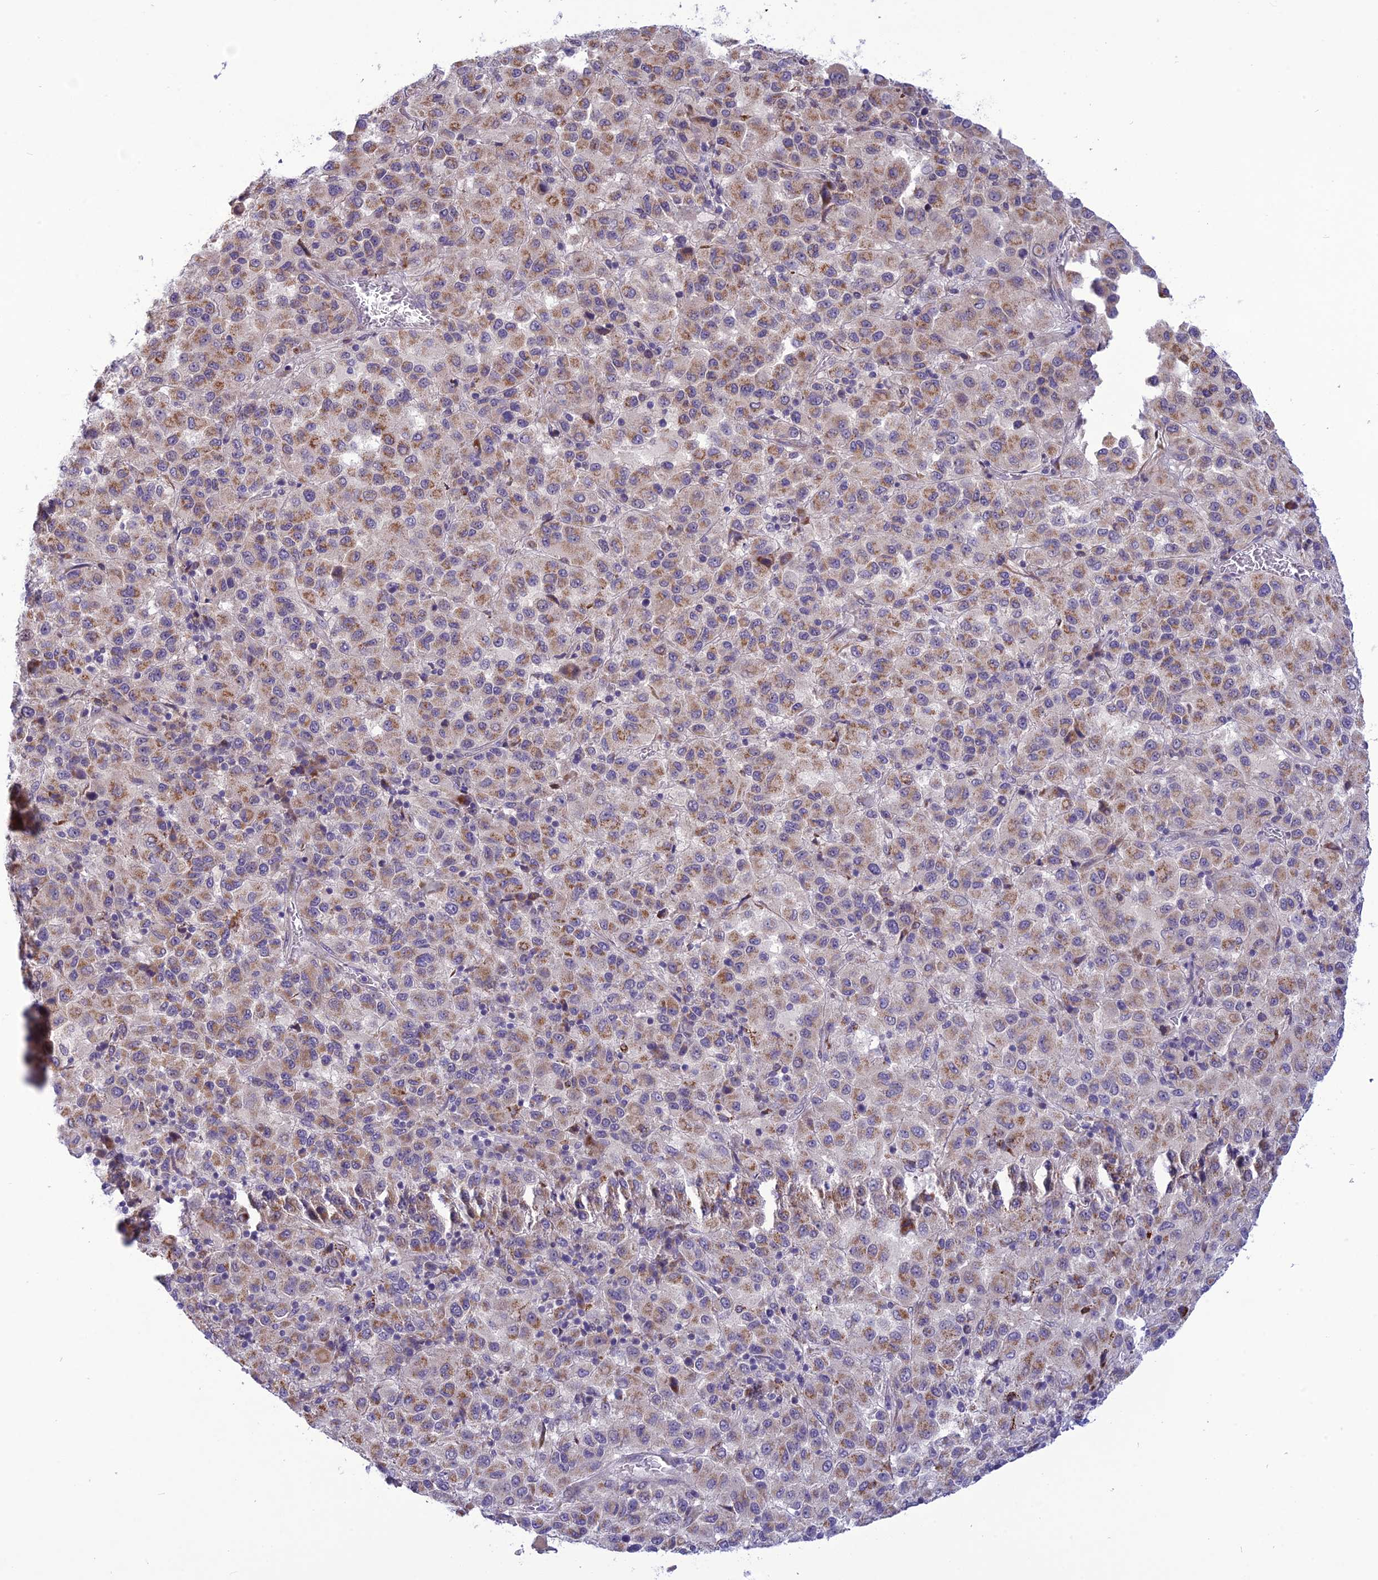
{"staining": {"intensity": "moderate", "quantity": "25%-75%", "location": "cytoplasmic/membranous"}, "tissue": "melanoma", "cell_type": "Tumor cells", "image_type": "cancer", "snomed": [{"axis": "morphology", "description": "Malignant melanoma, Metastatic site"}, {"axis": "topography", "description": "Lung"}], "caption": "Brown immunohistochemical staining in human malignant melanoma (metastatic site) displays moderate cytoplasmic/membranous staining in about 25%-75% of tumor cells.", "gene": "PSMF1", "patient": {"sex": "male", "age": 64}}